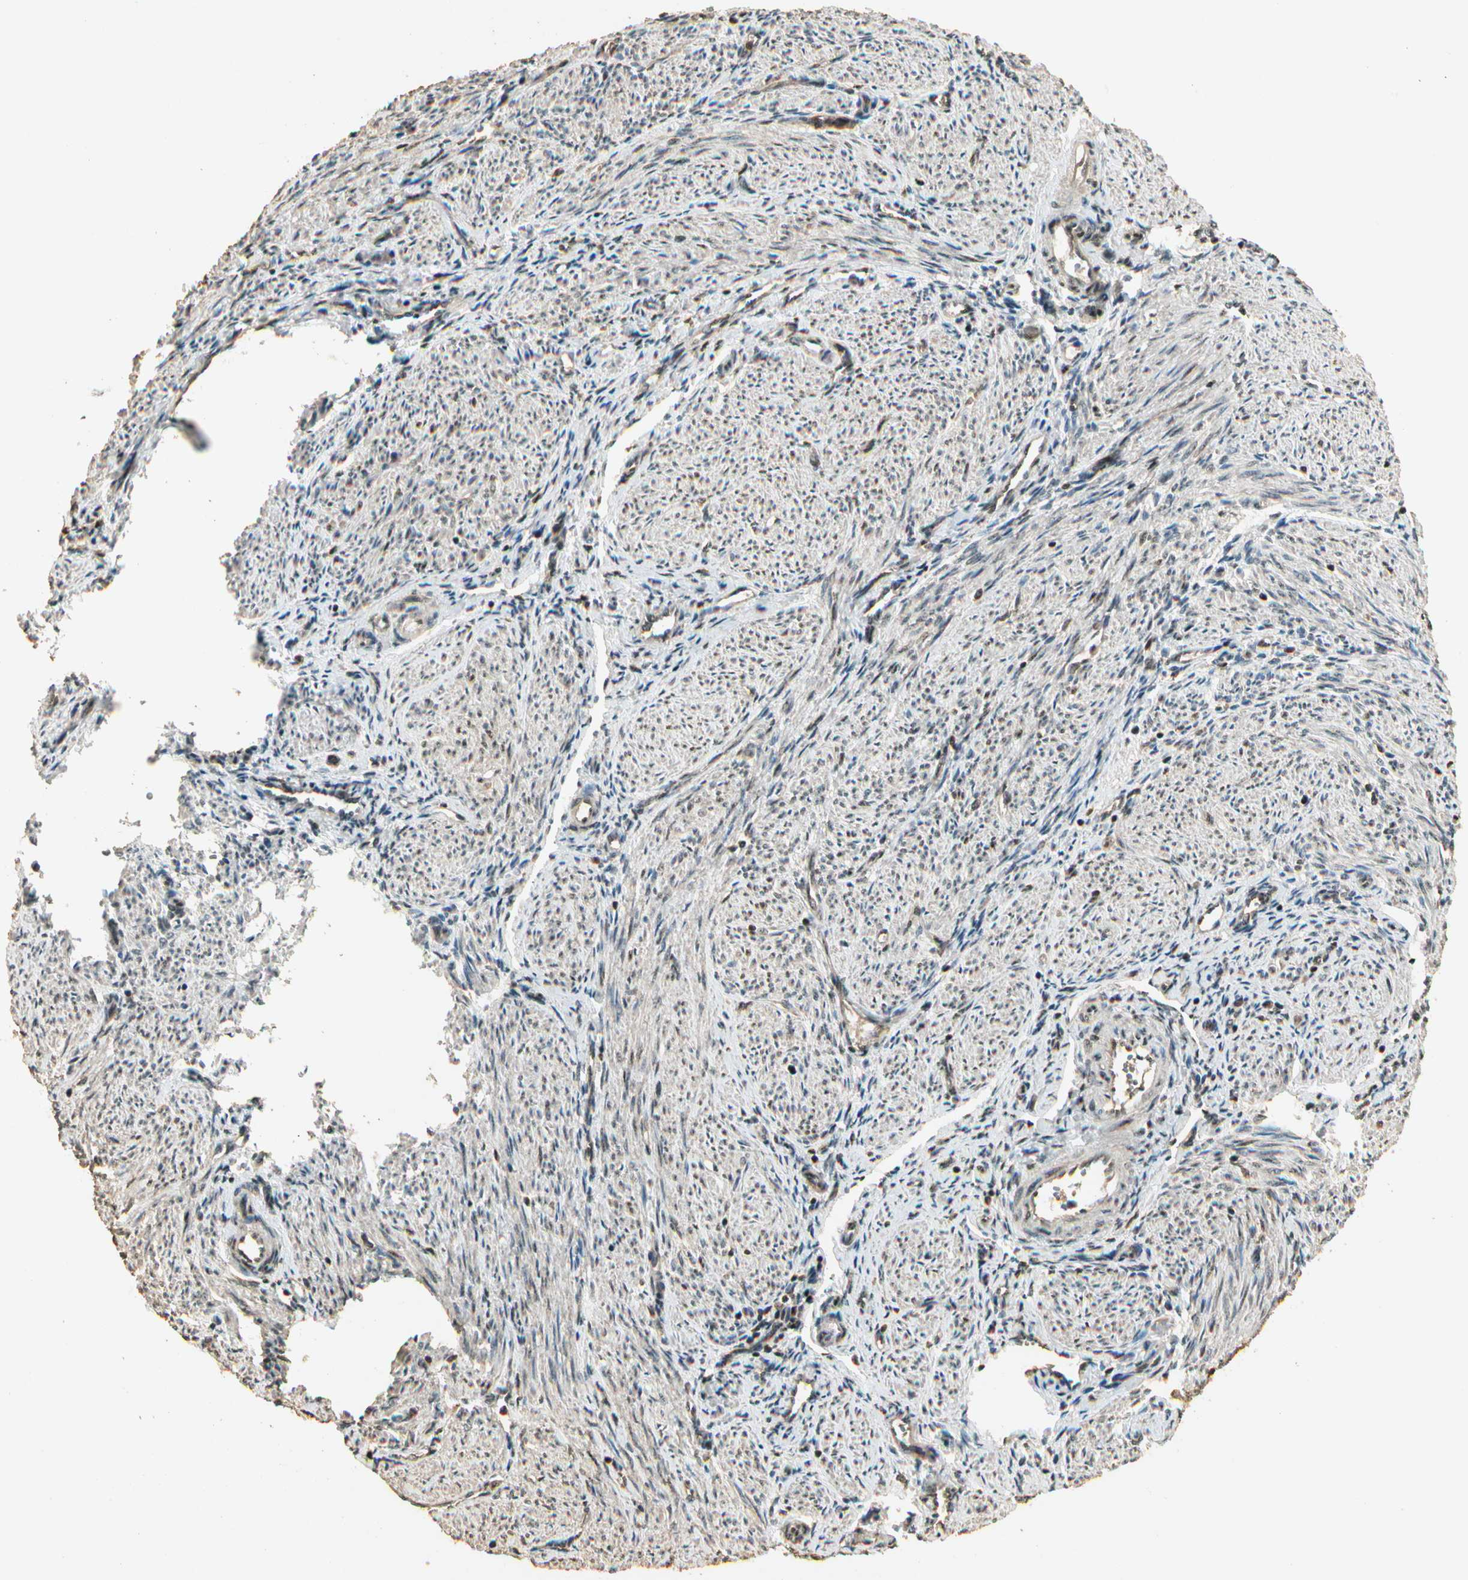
{"staining": {"intensity": "moderate", "quantity": ">75%", "location": "cytoplasmic/membranous"}, "tissue": "endometrium", "cell_type": "Cells in endometrial stroma", "image_type": "normal", "snomed": [{"axis": "morphology", "description": "Normal tissue, NOS"}, {"axis": "topography", "description": "Endometrium"}], "caption": "Protein expression analysis of normal endometrium displays moderate cytoplasmic/membranous expression in approximately >75% of cells in endometrial stroma.", "gene": "RBM25", "patient": {"sex": "female", "age": 36}}